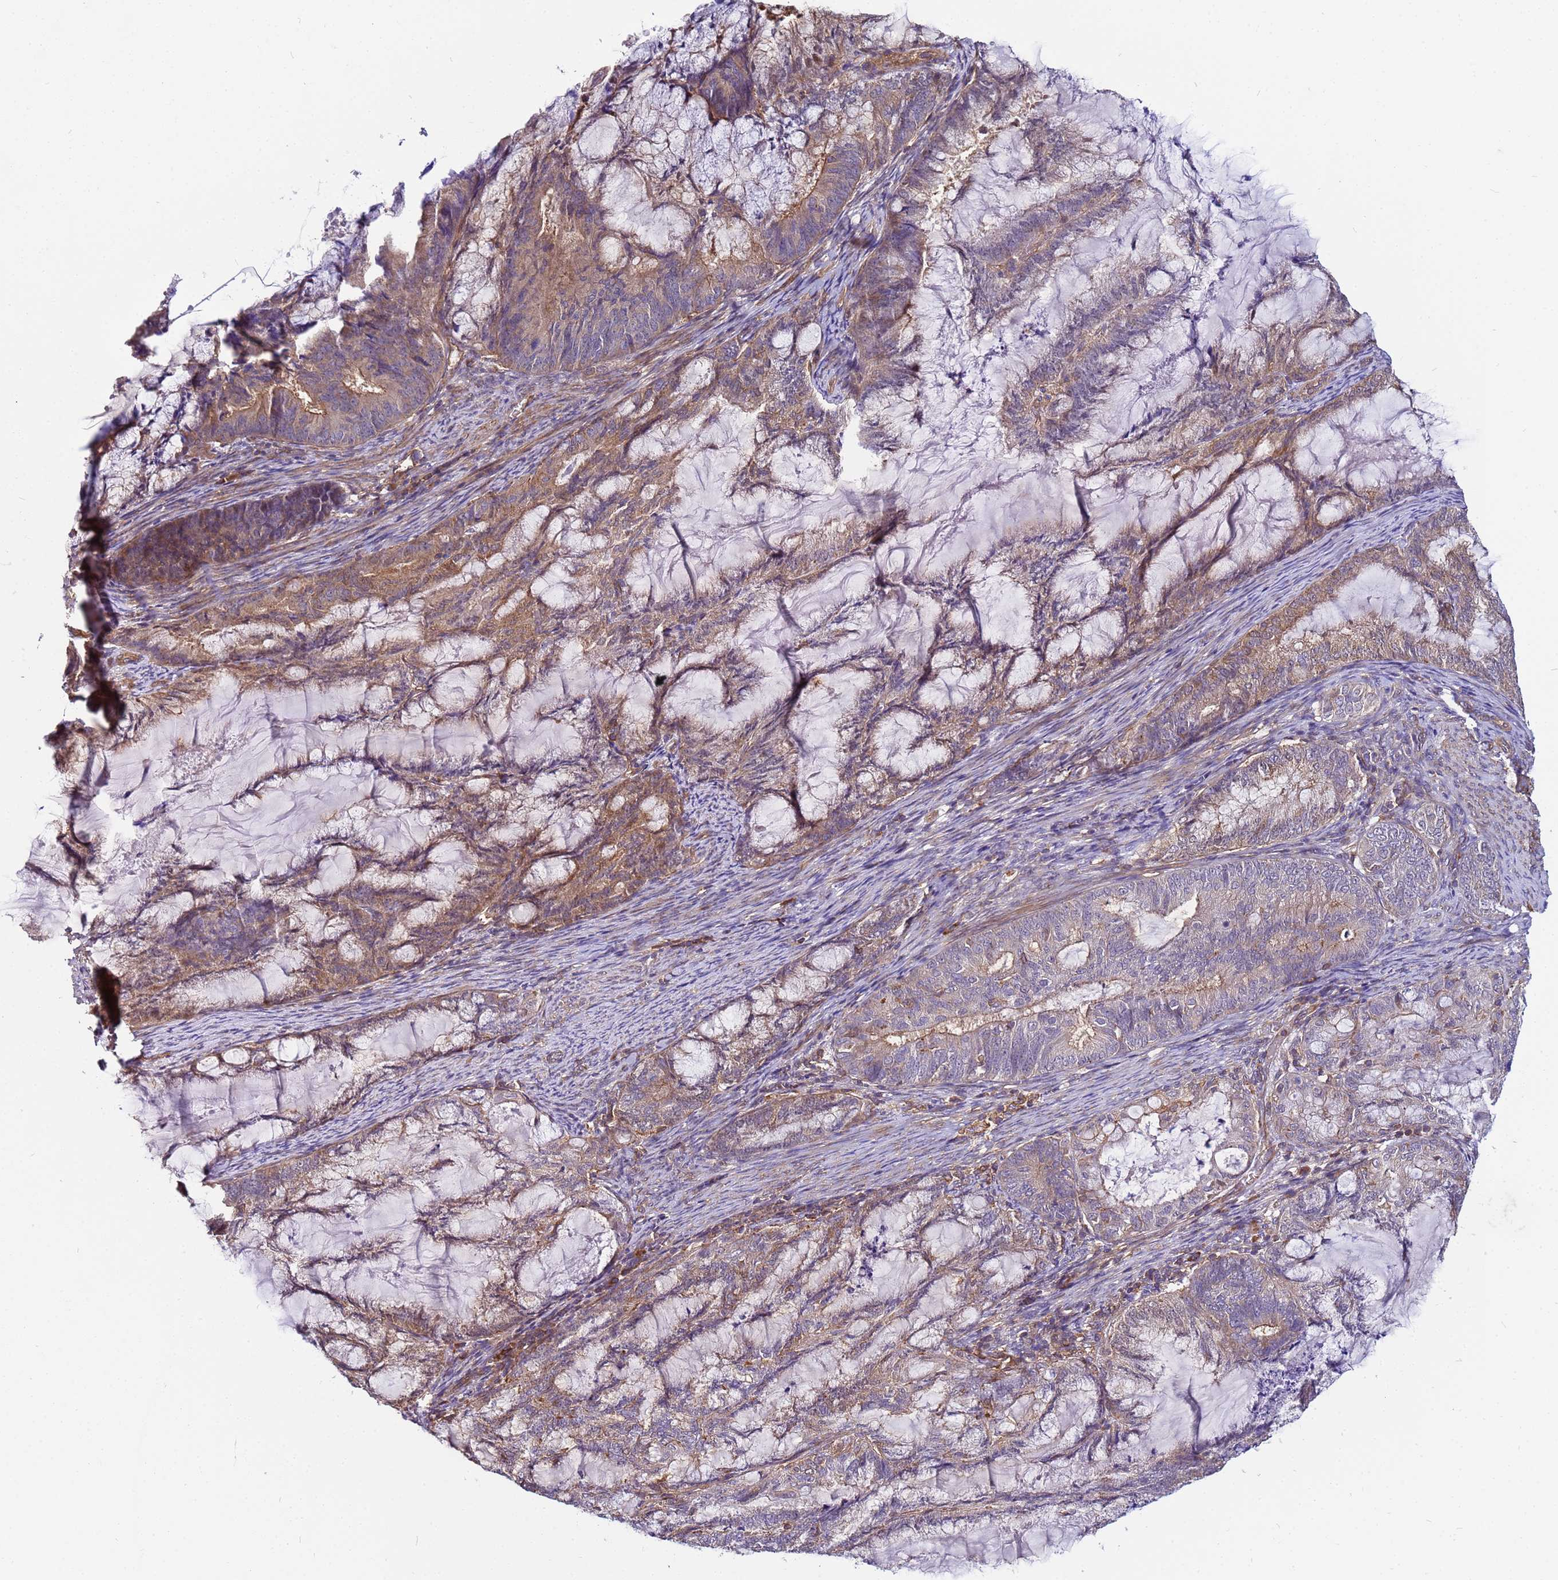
{"staining": {"intensity": "moderate", "quantity": "25%-75%", "location": "cytoplasmic/membranous"}, "tissue": "endometrial cancer", "cell_type": "Tumor cells", "image_type": "cancer", "snomed": [{"axis": "morphology", "description": "Adenocarcinoma, NOS"}, {"axis": "topography", "description": "Endometrium"}], "caption": "This image demonstrates immunohistochemistry staining of endometrial cancer (adenocarcinoma), with medium moderate cytoplasmic/membranous staining in about 25%-75% of tumor cells.", "gene": "STK38", "patient": {"sex": "female", "age": 86}}